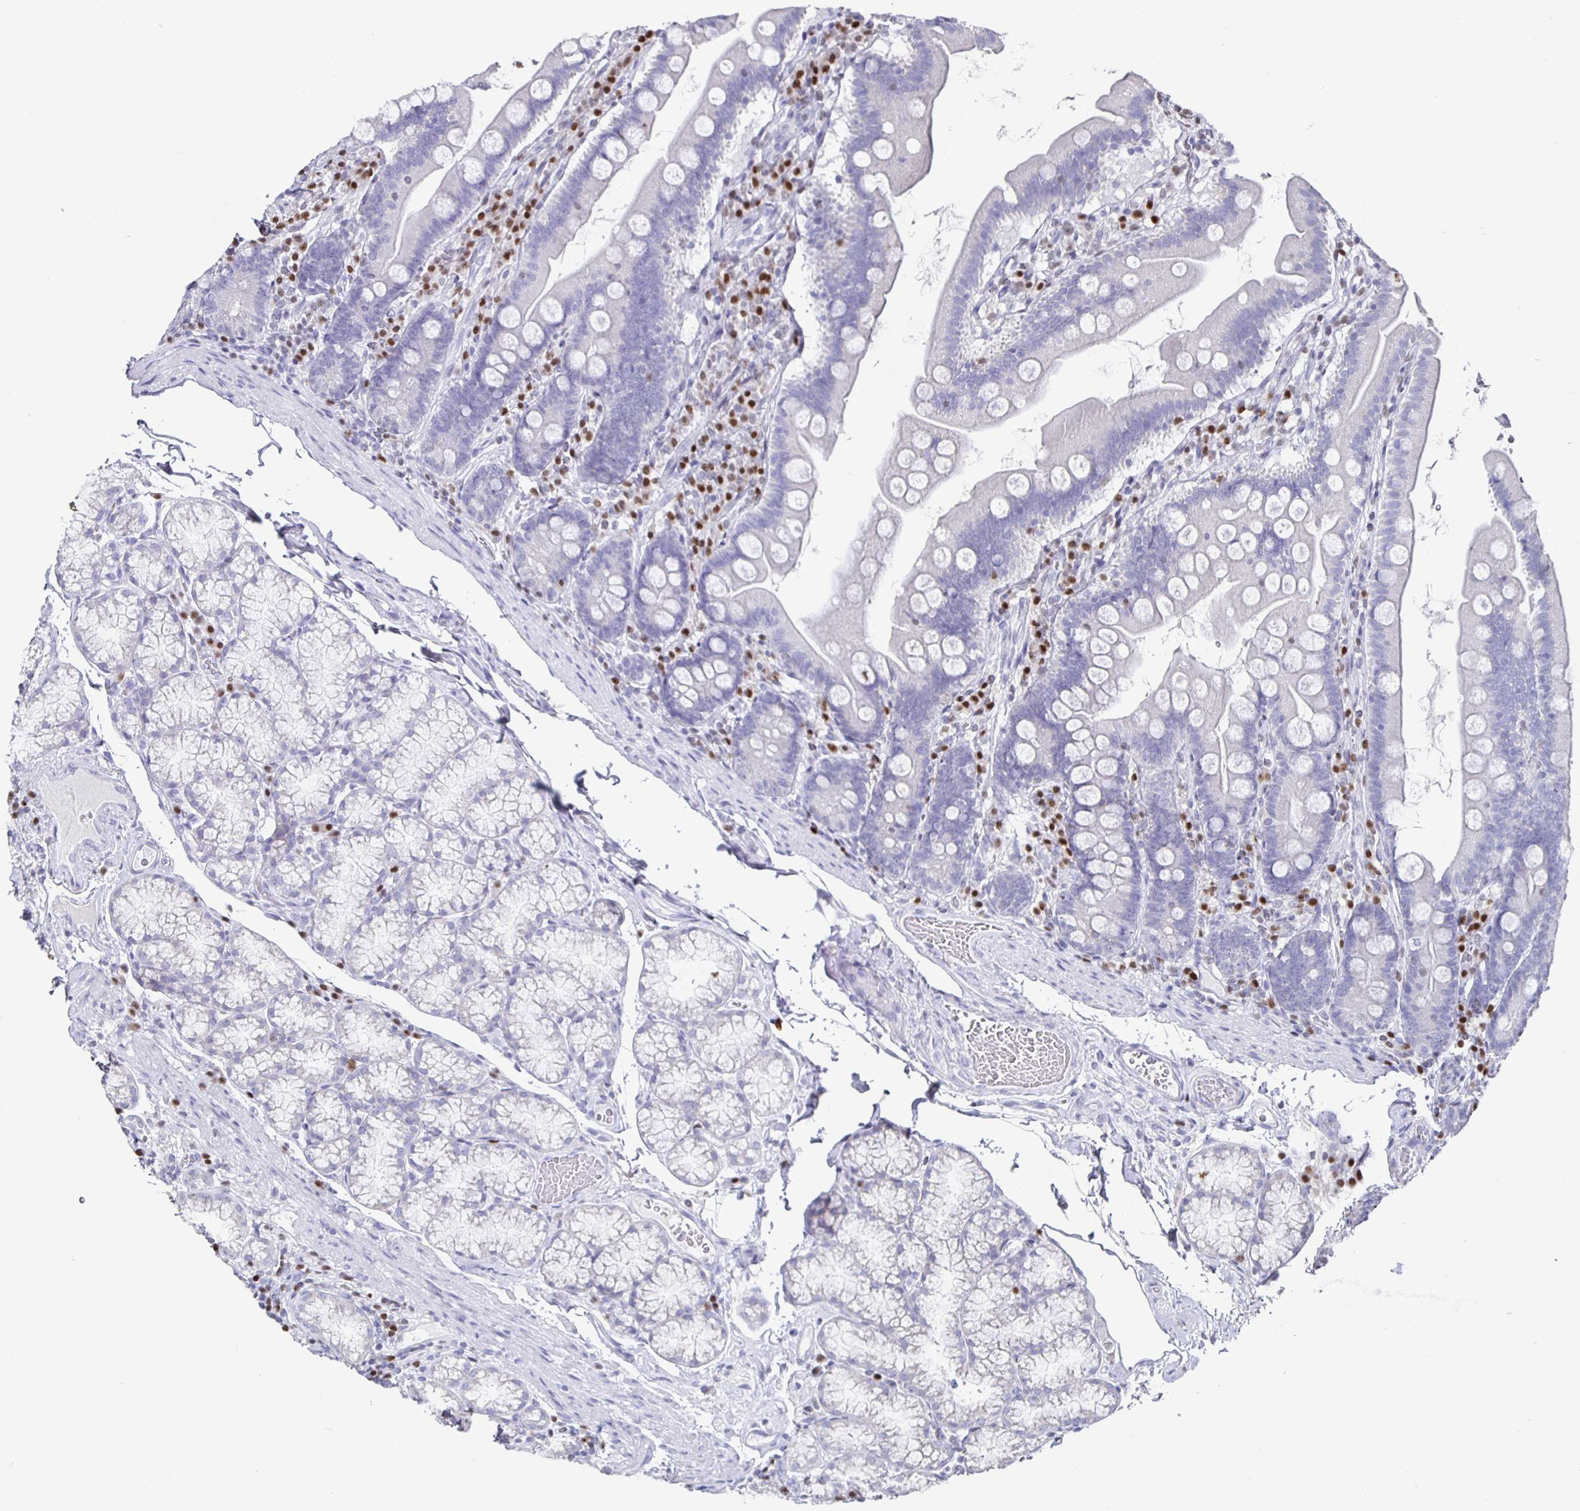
{"staining": {"intensity": "negative", "quantity": "none", "location": "none"}, "tissue": "duodenum", "cell_type": "Glandular cells", "image_type": "normal", "snomed": [{"axis": "morphology", "description": "Normal tissue, NOS"}, {"axis": "topography", "description": "Duodenum"}], "caption": "Duodenum stained for a protein using immunohistochemistry displays no staining glandular cells.", "gene": "RUNX2", "patient": {"sex": "female", "age": 67}}